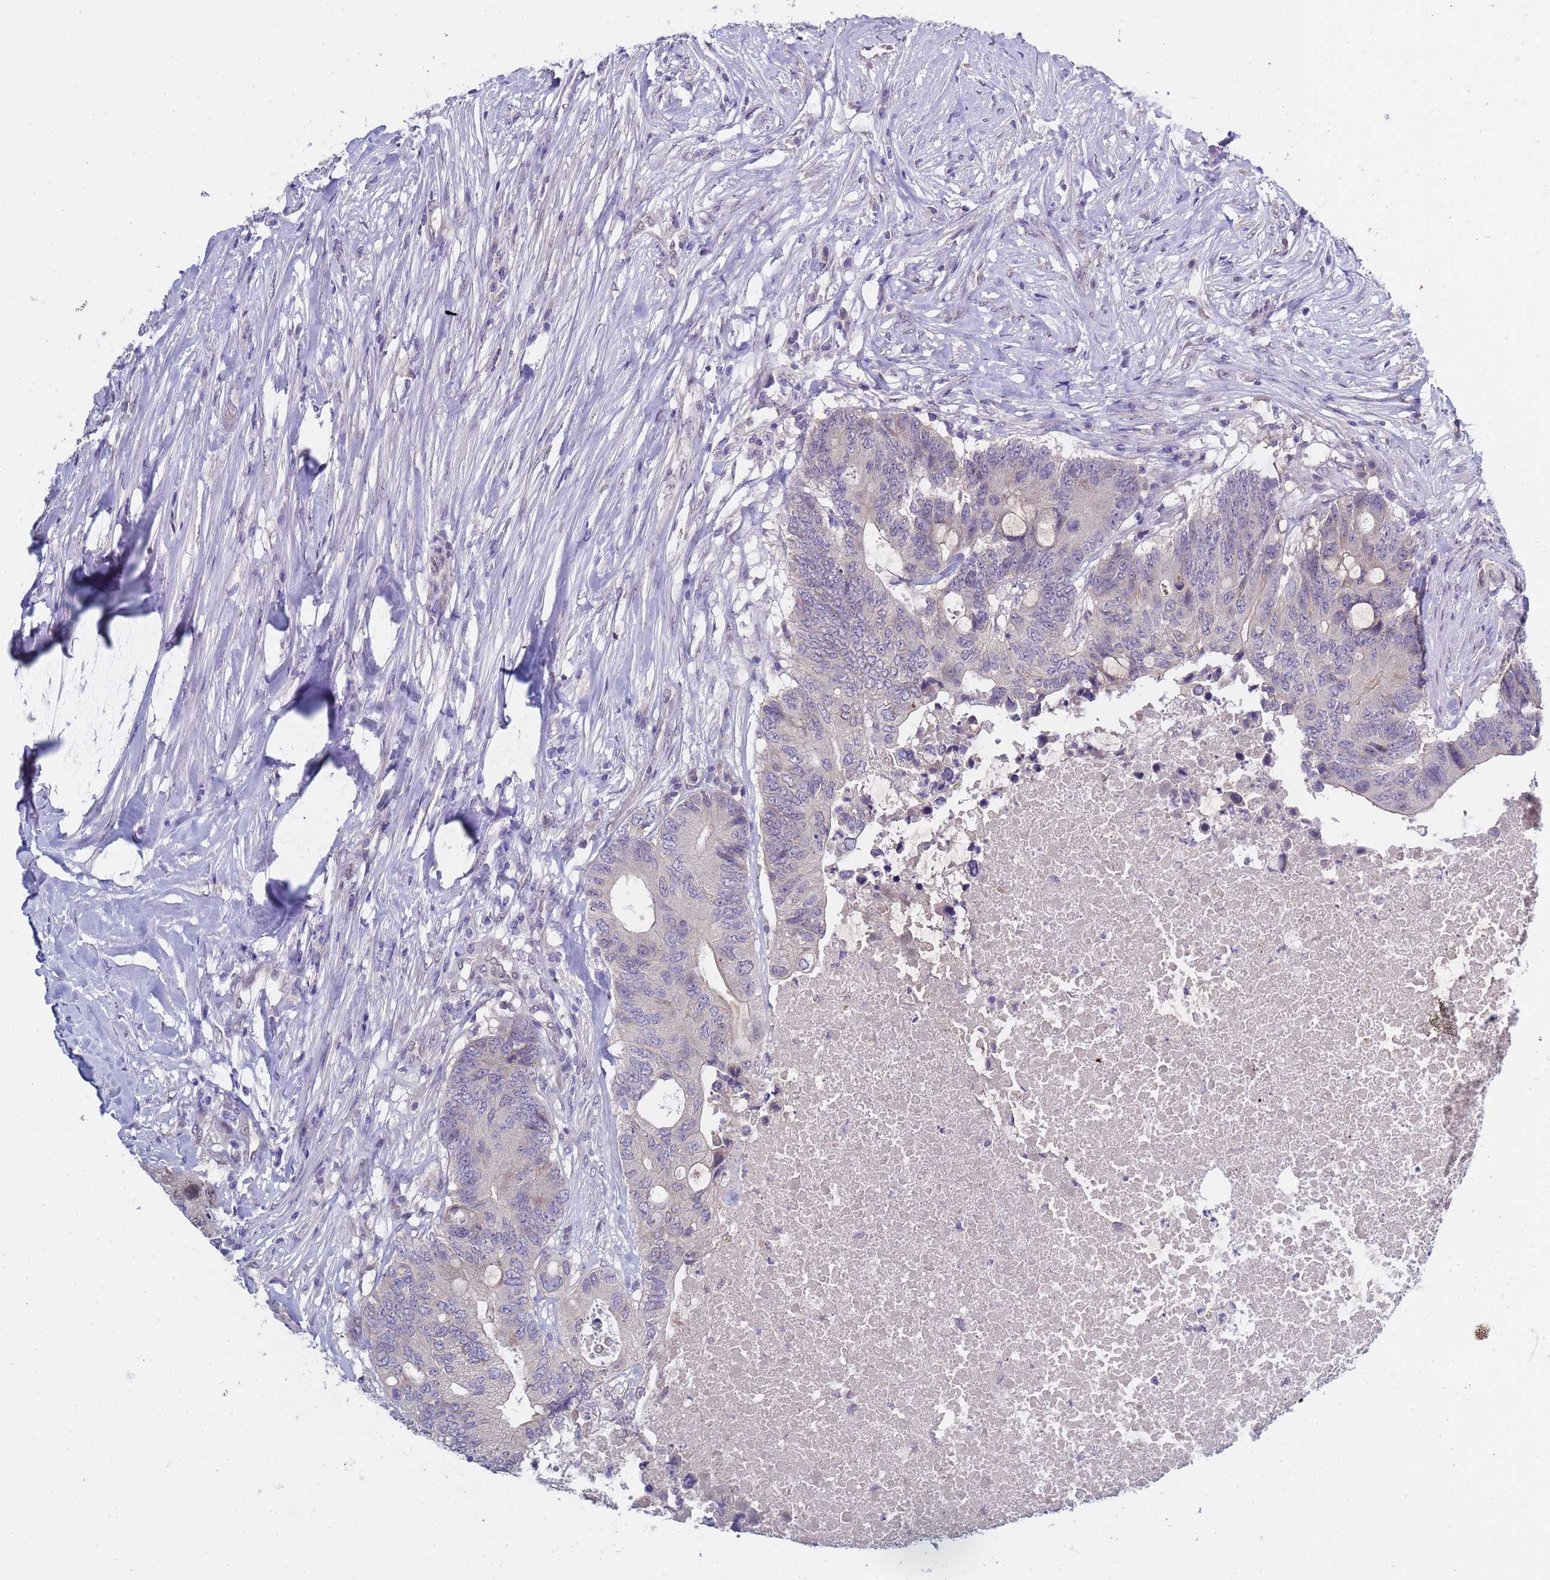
{"staining": {"intensity": "negative", "quantity": "none", "location": "none"}, "tissue": "colorectal cancer", "cell_type": "Tumor cells", "image_type": "cancer", "snomed": [{"axis": "morphology", "description": "Adenocarcinoma, NOS"}, {"axis": "topography", "description": "Colon"}], "caption": "Tumor cells are negative for brown protein staining in colorectal adenocarcinoma.", "gene": "TRMT10A", "patient": {"sex": "male", "age": 71}}